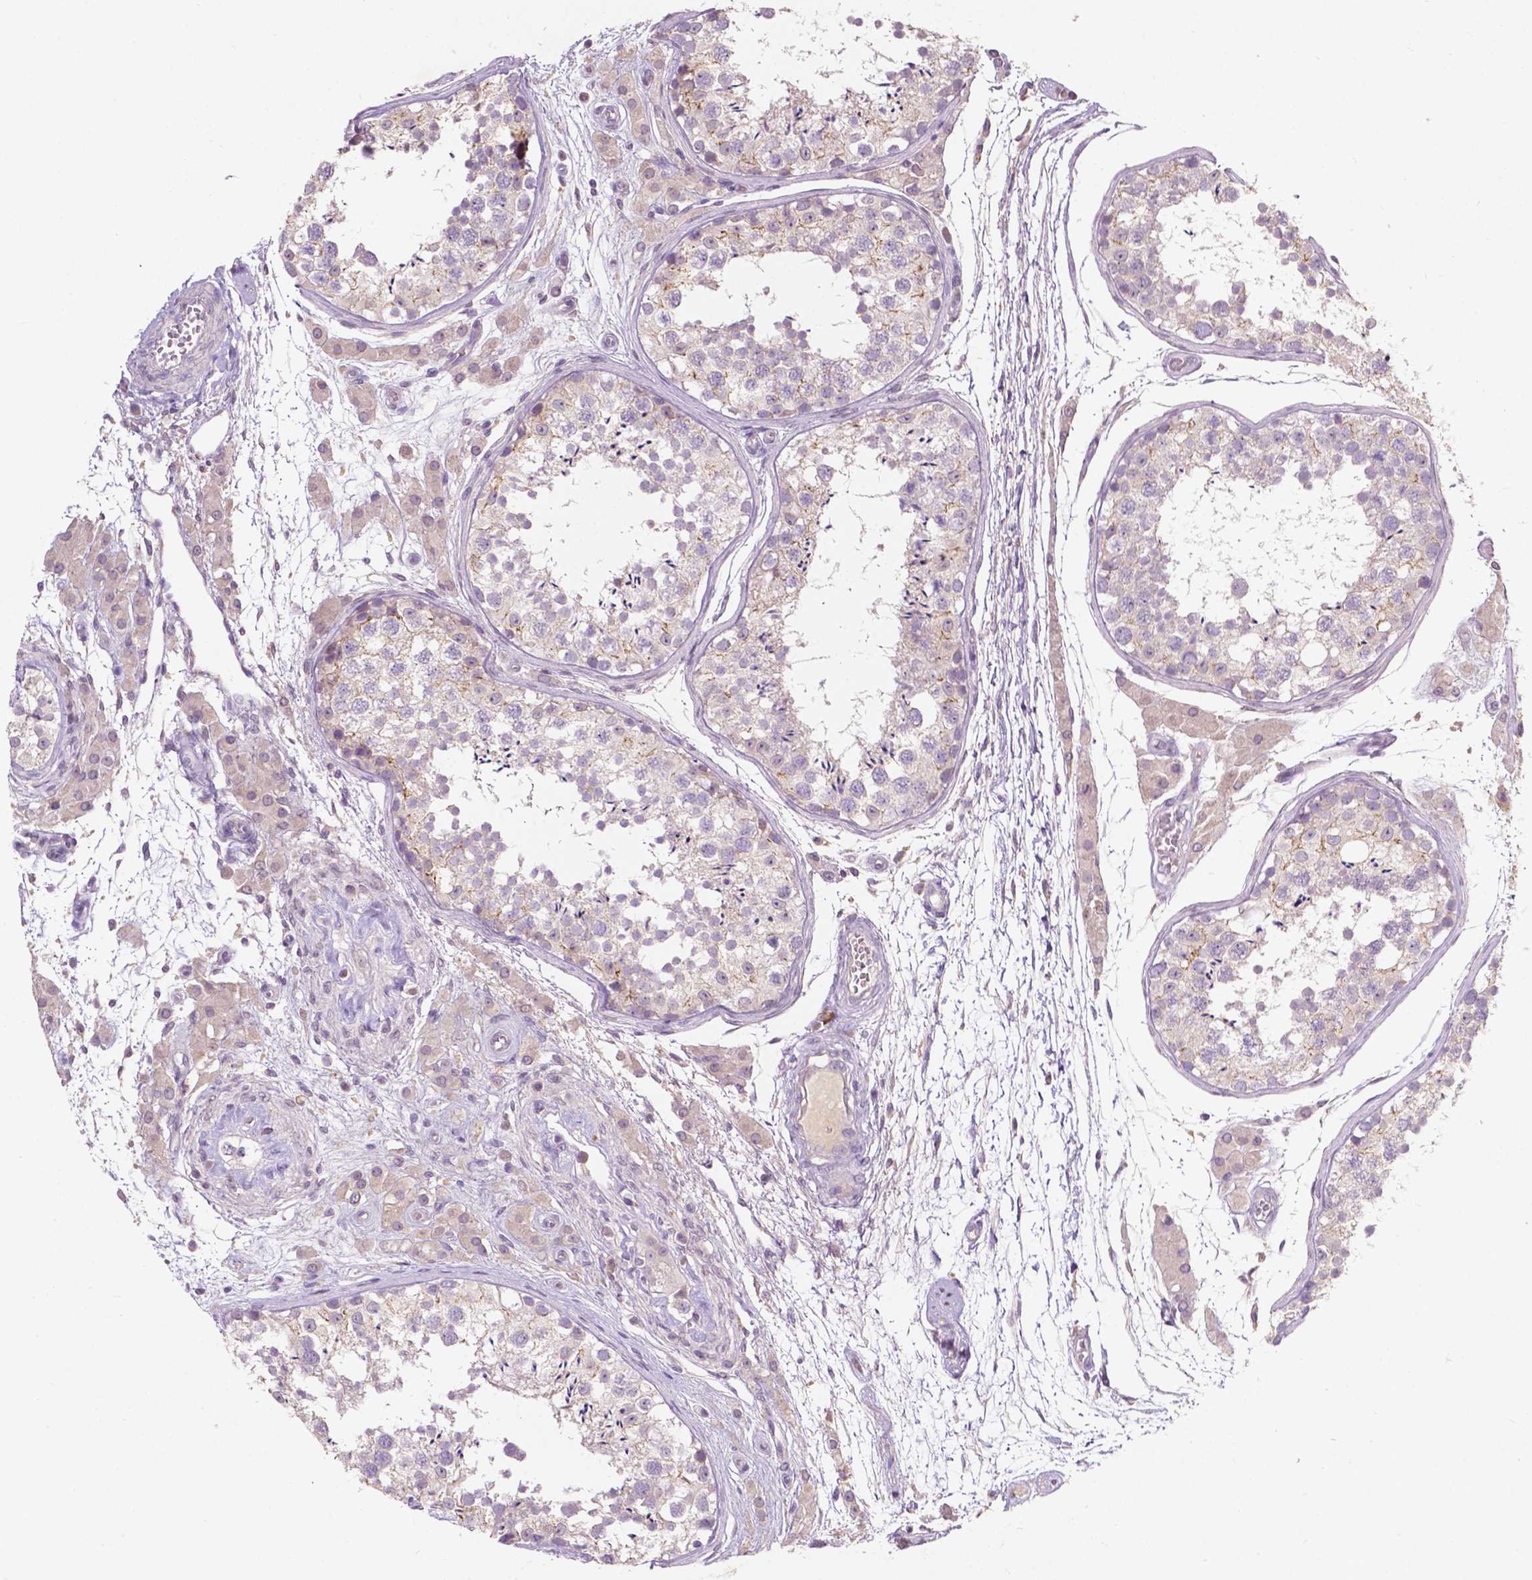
{"staining": {"intensity": "weak", "quantity": "<25%", "location": "cytoplasmic/membranous"}, "tissue": "testis", "cell_type": "Cells in seminiferous ducts", "image_type": "normal", "snomed": [{"axis": "morphology", "description": "Normal tissue, NOS"}, {"axis": "morphology", "description": "Seminoma, NOS"}, {"axis": "topography", "description": "Testis"}], "caption": "This is a micrograph of IHC staining of normal testis, which shows no expression in cells in seminiferous ducts.", "gene": "GPR37", "patient": {"sex": "male", "age": 29}}